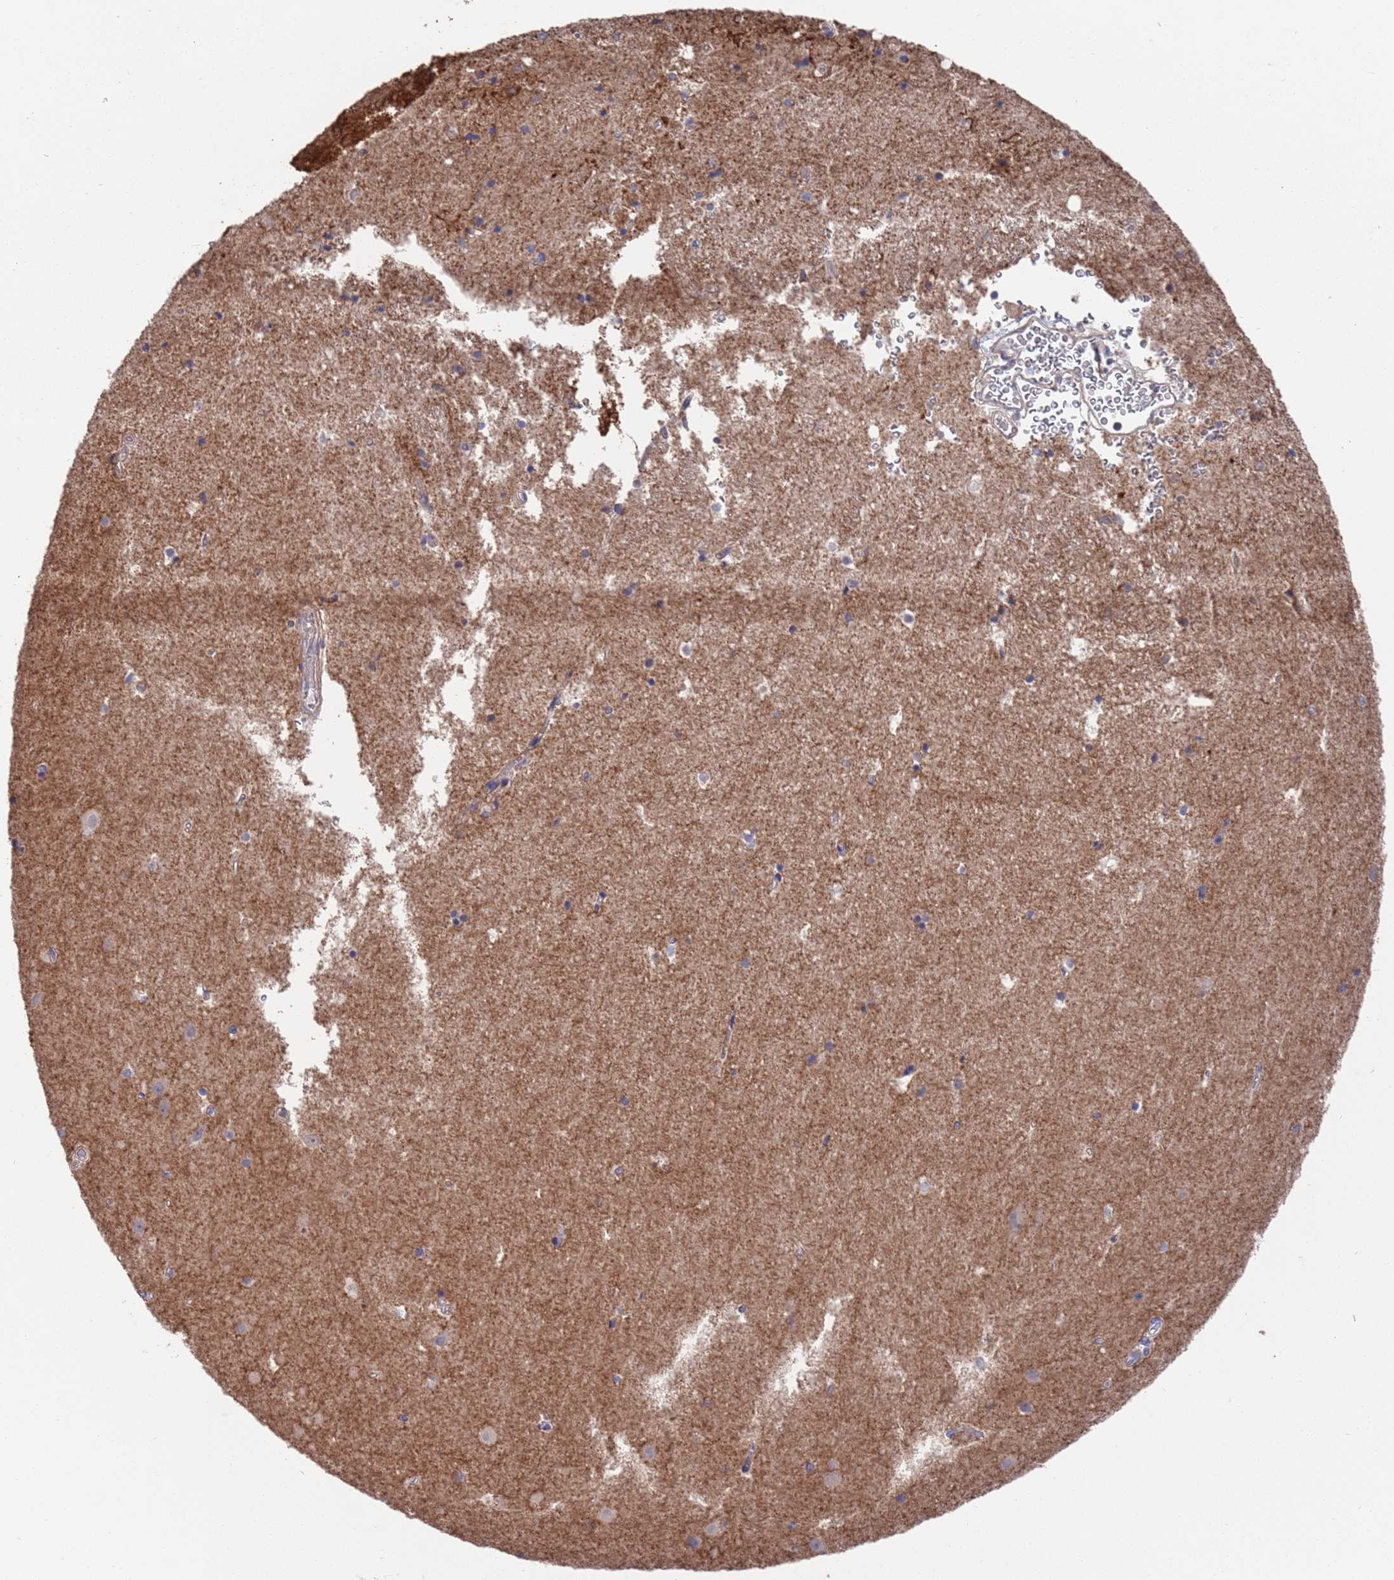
{"staining": {"intensity": "weak", "quantity": "25%-75%", "location": "cytoplasmic/membranous"}, "tissue": "hippocampus", "cell_type": "Glial cells", "image_type": "normal", "snomed": [{"axis": "morphology", "description": "Normal tissue, NOS"}, {"axis": "topography", "description": "Hippocampus"}], "caption": "Immunohistochemical staining of normal human hippocampus displays 25%-75% levels of weak cytoplasmic/membranous protein positivity in approximately 25%-75% of glial cells.", "gene": "ANK2", "patient": {"sex": "female", "age": 52}}